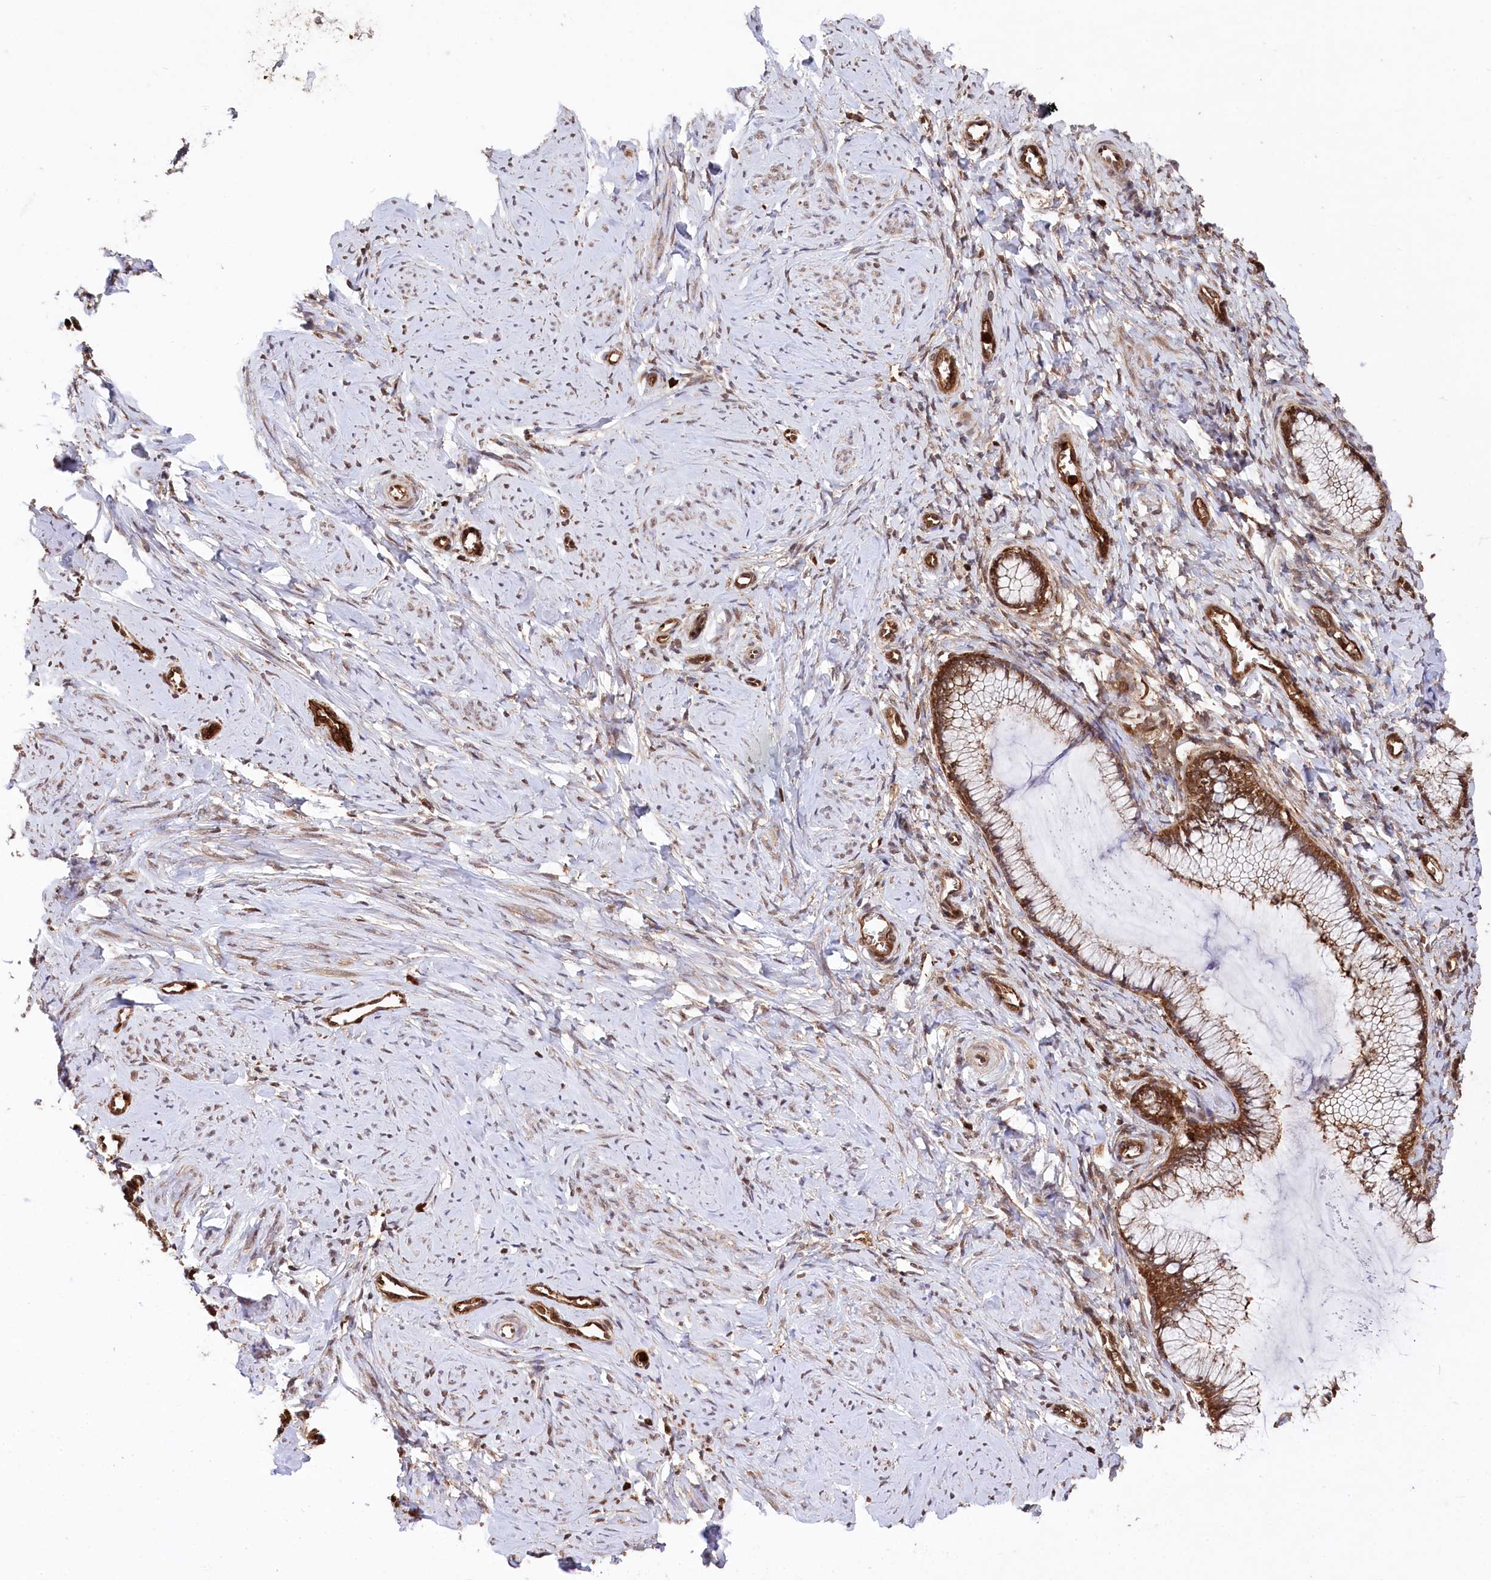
{"staining": {"intensity": "moderate", "quantity": ">75%", "location": "cytoplasmic/membranous,nuclear"}, "tissue": "cervix", "cell_type": "Glandular cells", "image_type": "normal", "snomed": [{"axis": "morphology", "description": "Normal tissue, NOS"}, {"axis": "morphology", "description": "Adenocarcinoma, NOS"}, {"axis": "topography", "description": "Cervix"}], "caption": "Immunohistochemistry of unremarkable cervix displays medium levels of moderate cytoplasmic/membranous,nuclear staining in approximately >75% of glandular cells.", "gene": "LSG1", "patient": {"sex": "female", "age": 29}}